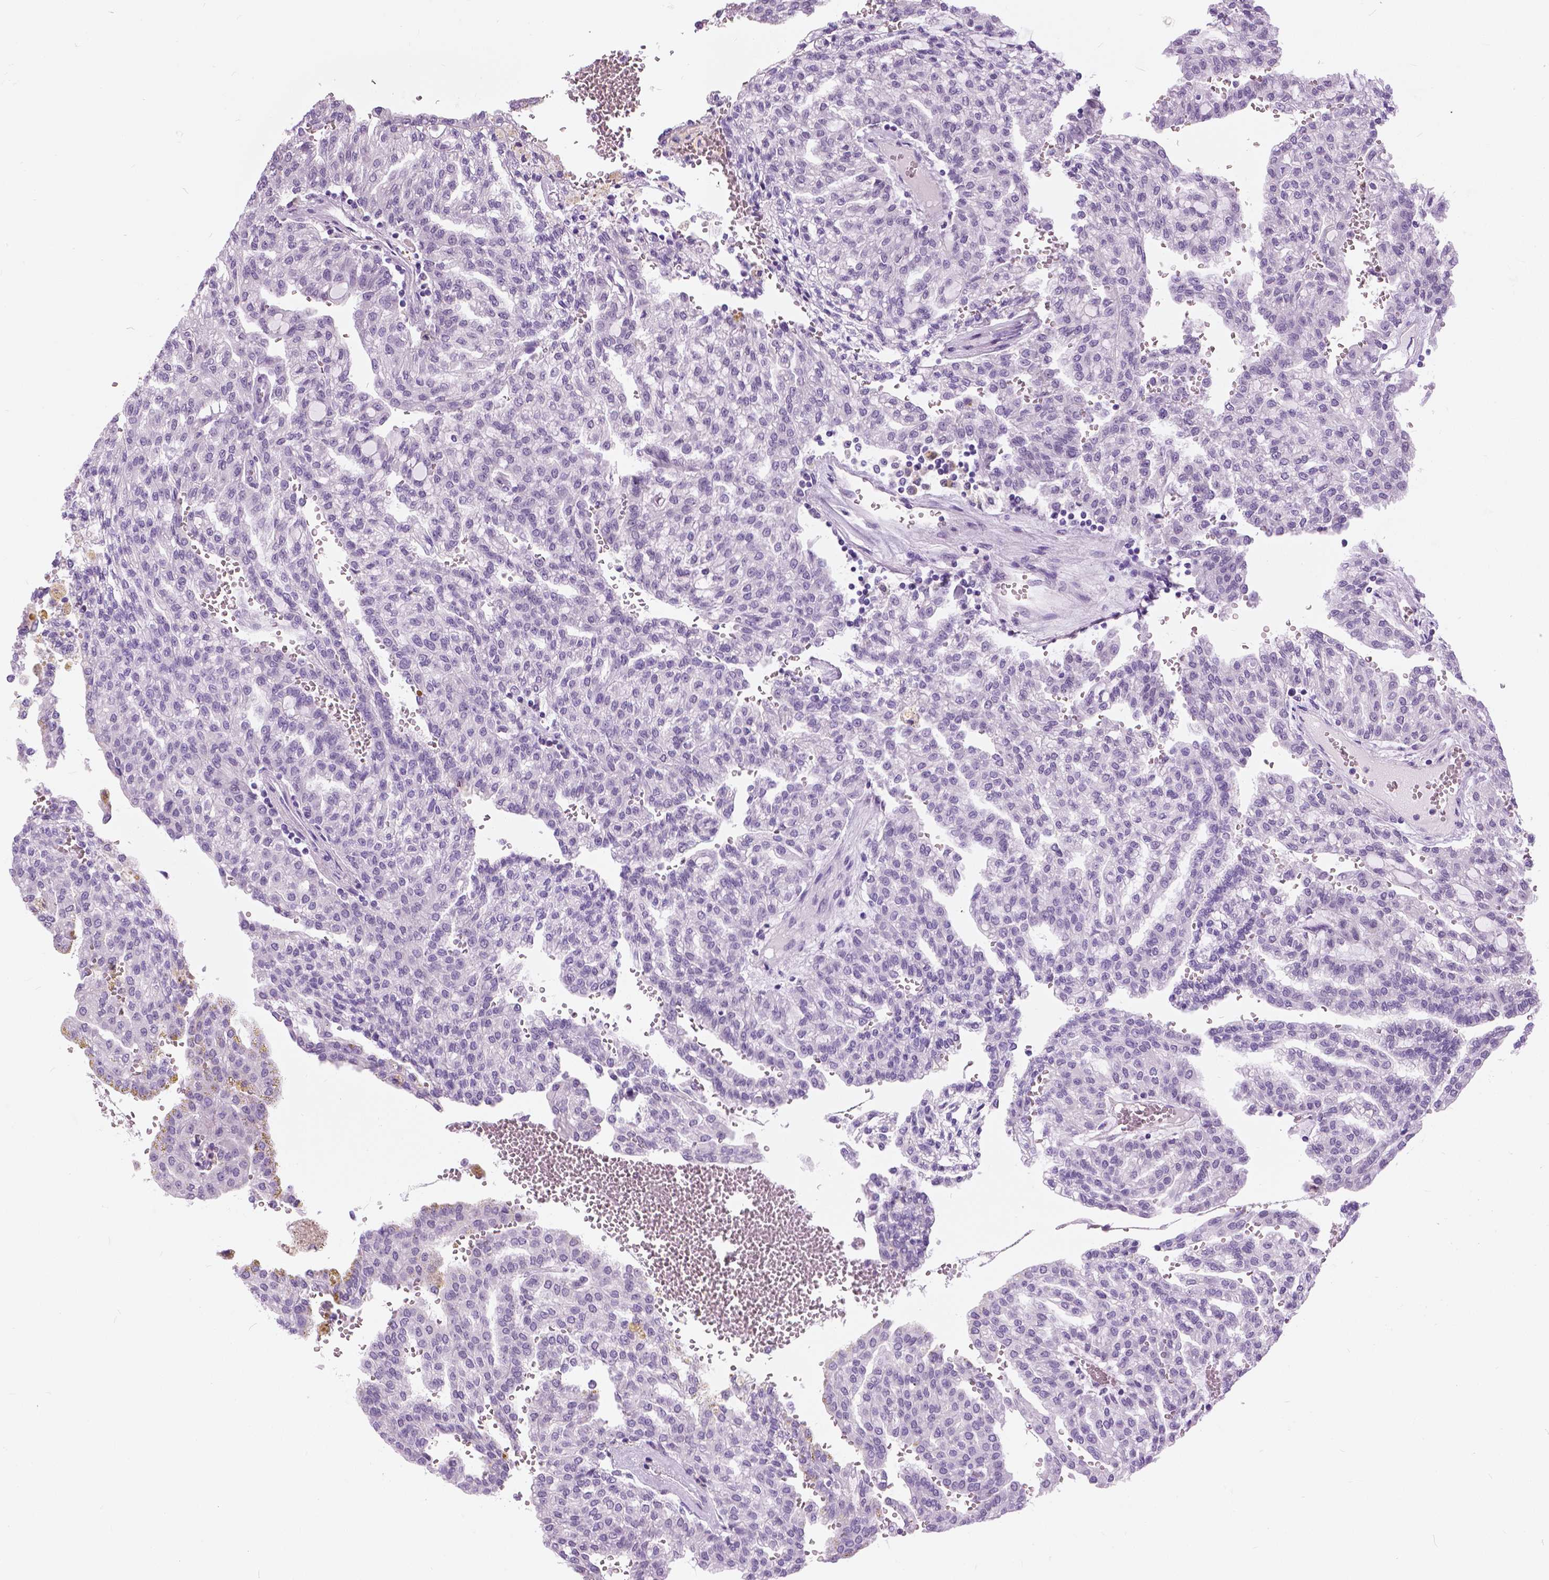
{"staining": {"intensity": "negative", "quantity": "none", "location": "none"}, "tissue": "renal cancer", "cell_type": "Tumor cells", "image_type": "cancer", "snomed": [{"axis": "morphology", "description": "Adenocarcinoma, NOS"}, {"axis": "topography", "description": "Kidney"}], "caption": "This micrograph is of adenocarcinoma (renal) stained with immunohistochemistry to label a protein in brown with the nuclei are counter-stained blue. There is no positivity in tumor cells.", "gene": "MYOM1", "patient": {"sex": "male", "age": 63}}